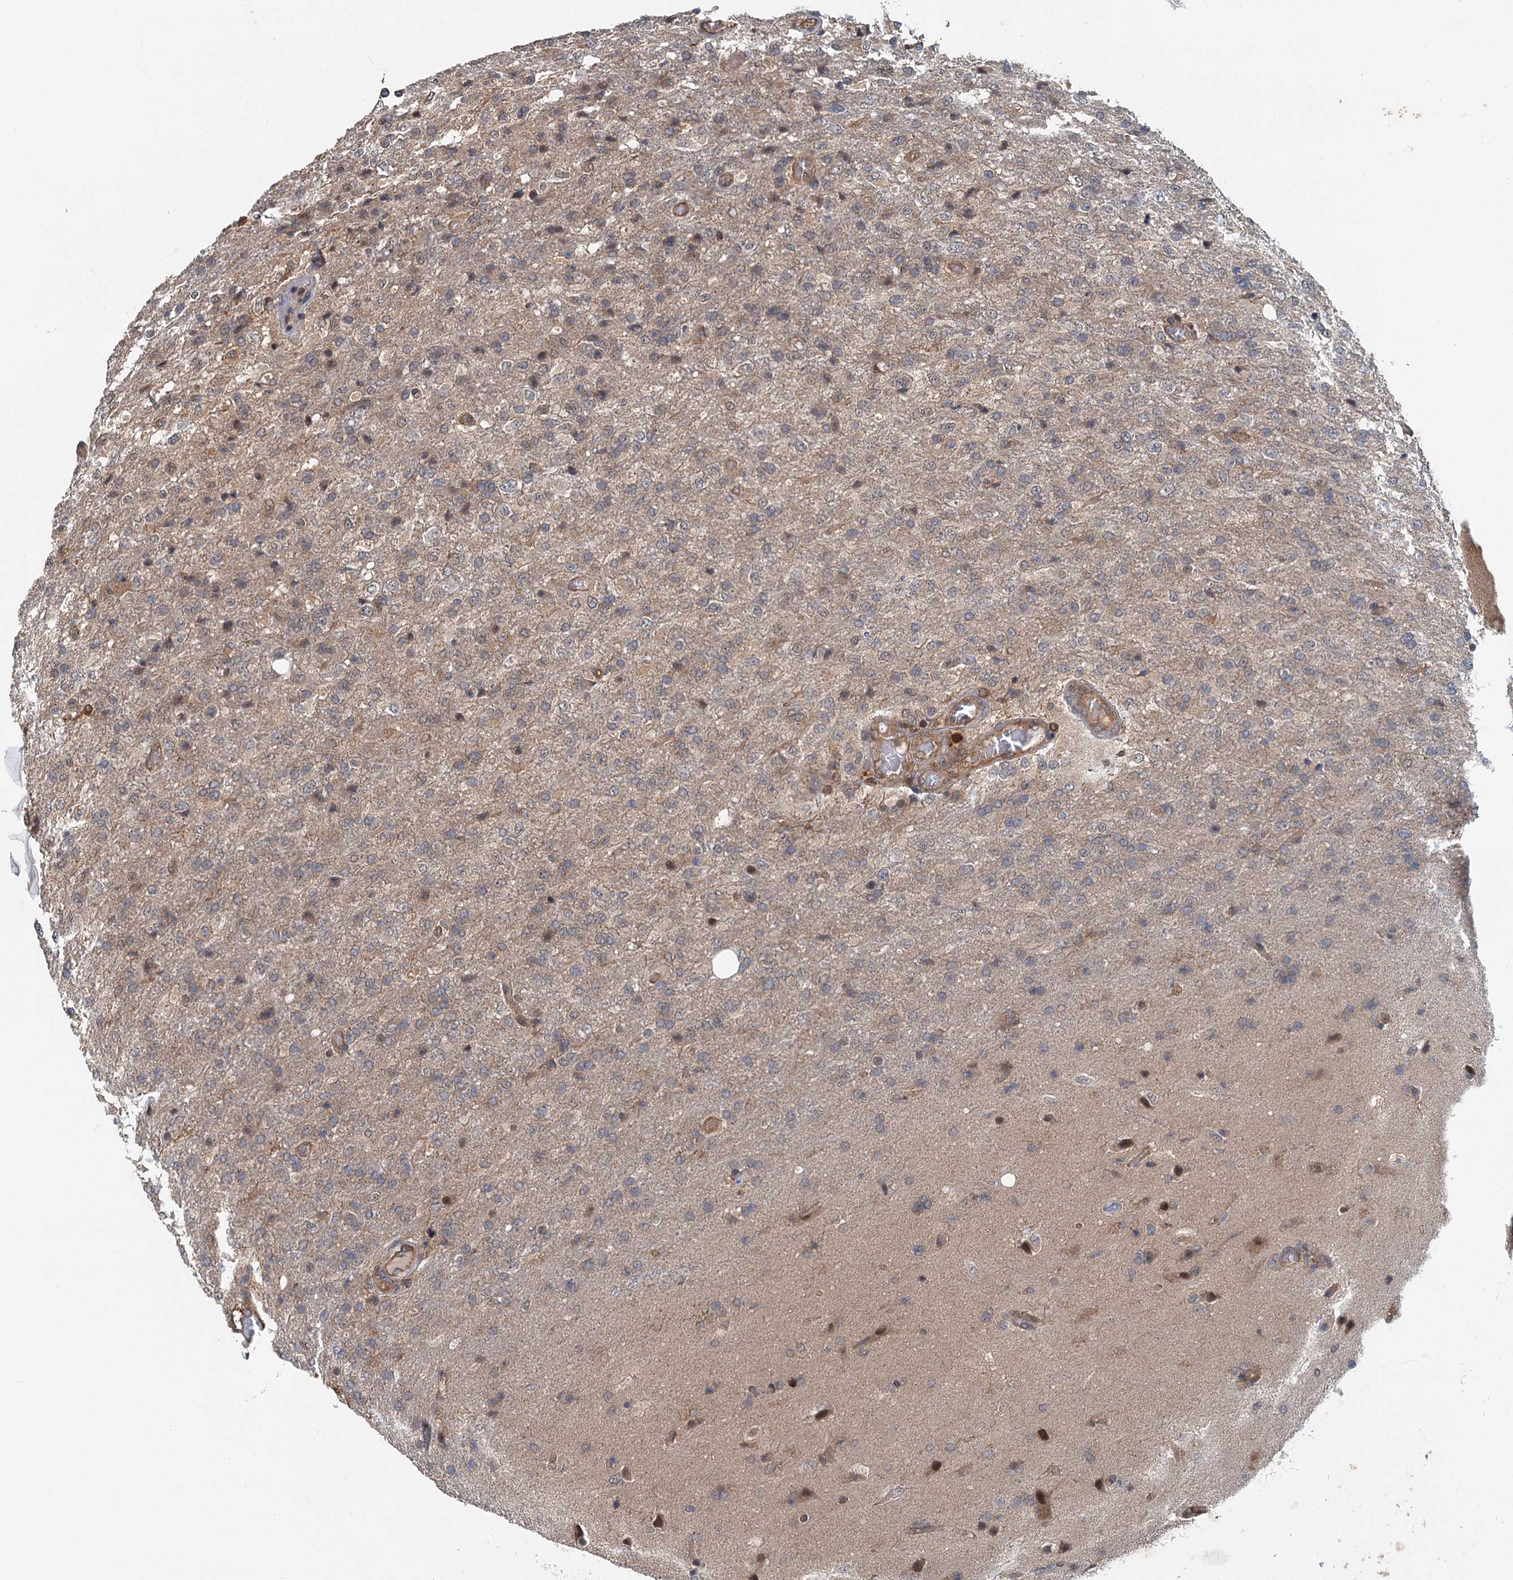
{"staining": {"intensity": "negative", "quantity": "none", "location": "none"}, "tissue": "glioma", "cell_type": "Tumor cells", "image_type": "cancer", "snomed": [{"axis": "morphology", "description": "Glioma, malignant, High grade"}, {"axis": "topography", "description": "Brain"}], "caption": "Immunohistochemistry (IHC) image of human malignant glioma (high-grade) stained for a protein (brown), which demonstrates no positivity in tumor cells. (DAB IHC, high magnification).", "gene": "ZNF527", "patient": {"sex": "female", "age": 74}}